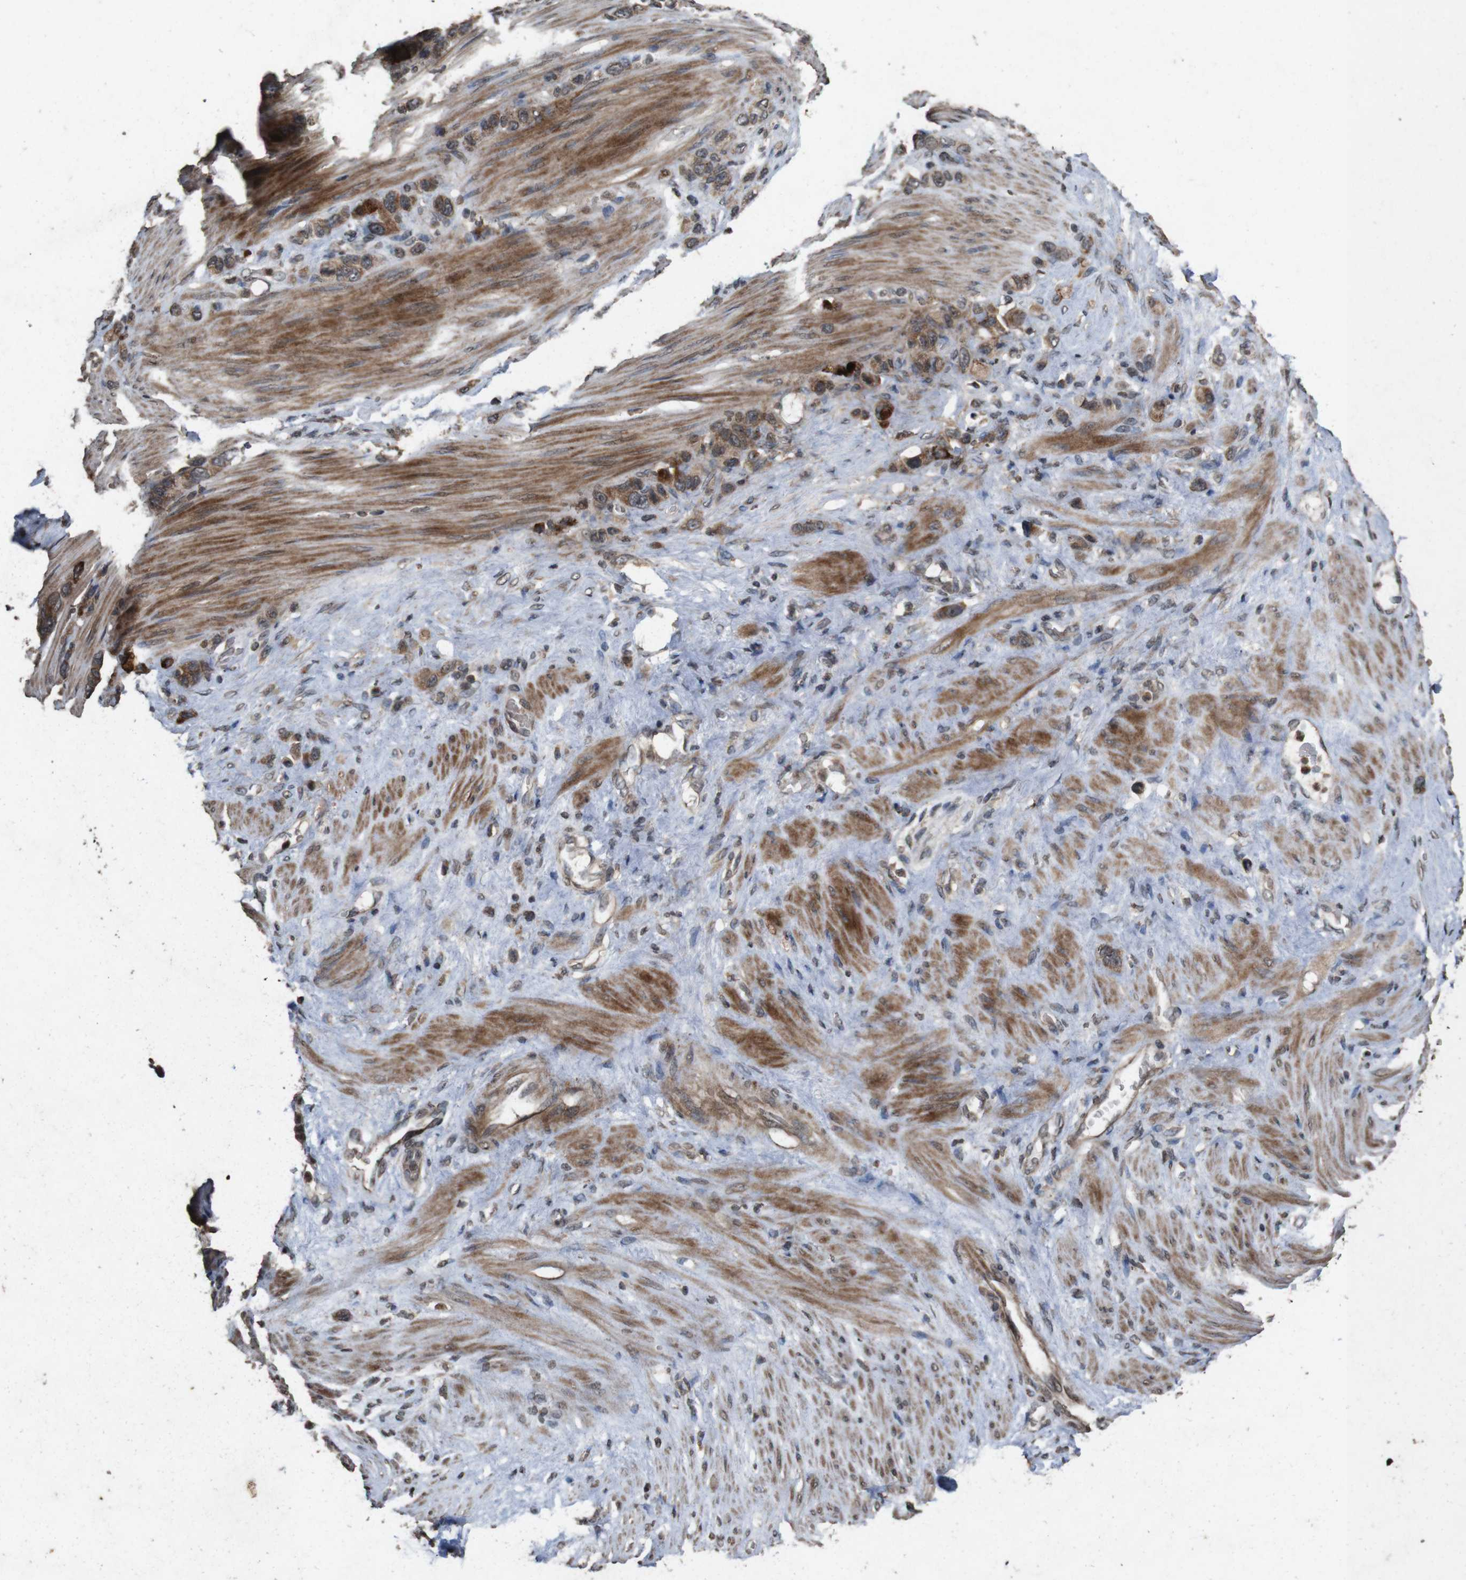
{"staining": {"intensity": "moderate", "quantity": "25%-75%", "location": "cytoplasmic/membranous"}, "tissue": "stomach cancer", "cell_type": "Tumor cells", "image_type": "cancer", "snomed": [{"axis": "morphology", "description": "Adenocarcinoma, NOS"}, {"axis": "morphology", "description": "Adenocarcinoma, High grade"}, {"axis": "topography", "description": "Stomach, upper"}, {"axis": "topography", "description": "Stomach, lower"}], "caption": "Adenocarcinoma (stomach) stained with DAB (3,3'-diaminobenzidine) IHC demonstrates medium levels of moderate cytoplasmic/membranous staining in about 25%-75% of tumor cells. (IHC, brightfield microscopy, high magnification).", "gene": "SORL1", "patient": {"sex": "female", "age": 65}}